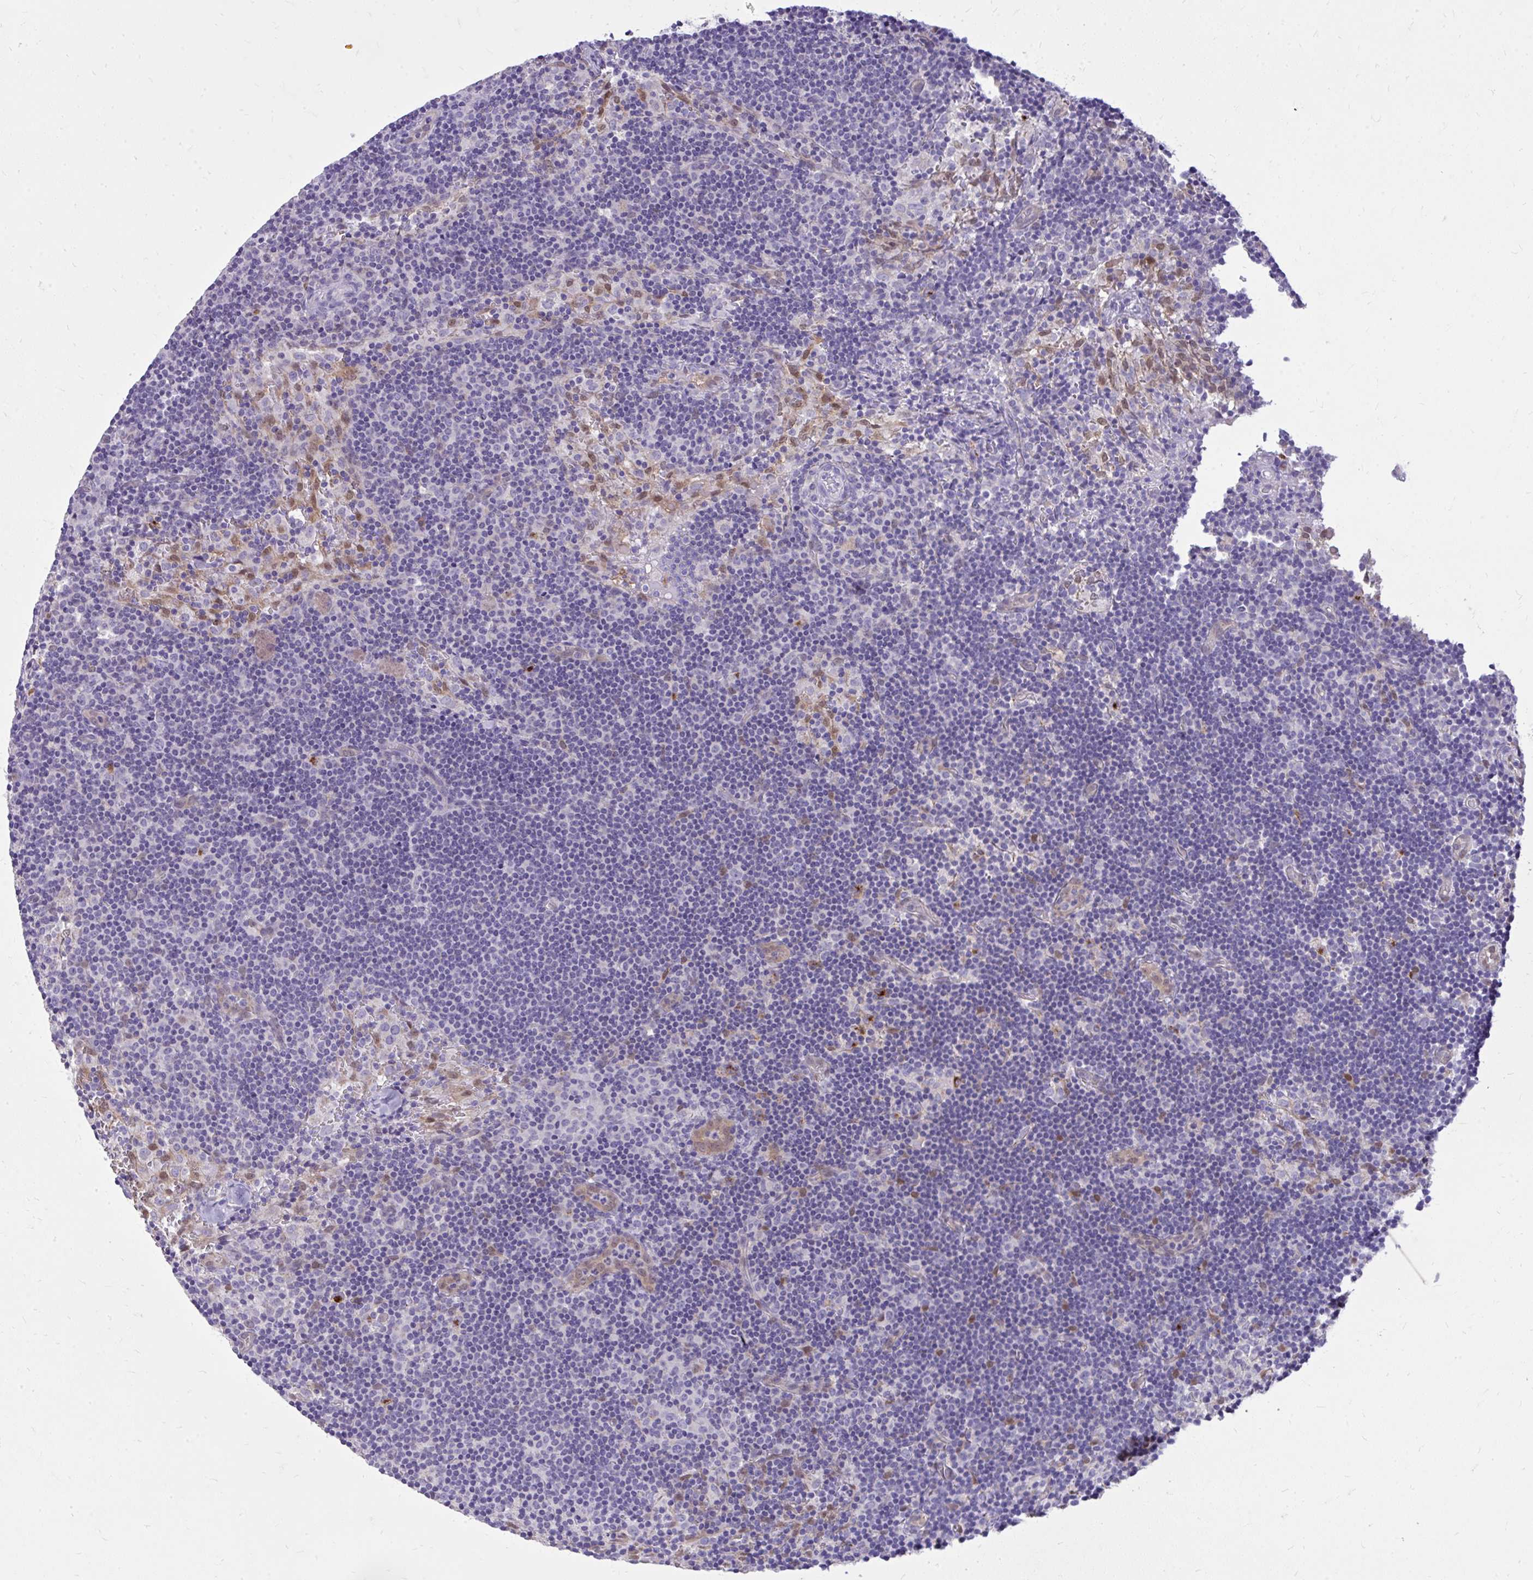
{"staining": {"intensity": "negative", "quantity": "none", "location": "none"}, "tissue": "lymph node", "cell_type": "Germinal center cells", "image_type": "normal", "snomed": [{"axis": "morphology", "description": "Normal tissue, NOS"}, {"axis": "topography", "description": "Lymph node"}], "caption": "Human lymph node stained for a protein using immunohistochemistry (IHC) reveals no staining in germinal center cells.", "gene": "NNMT", "patient": {"sex": "female", "age": 45}}